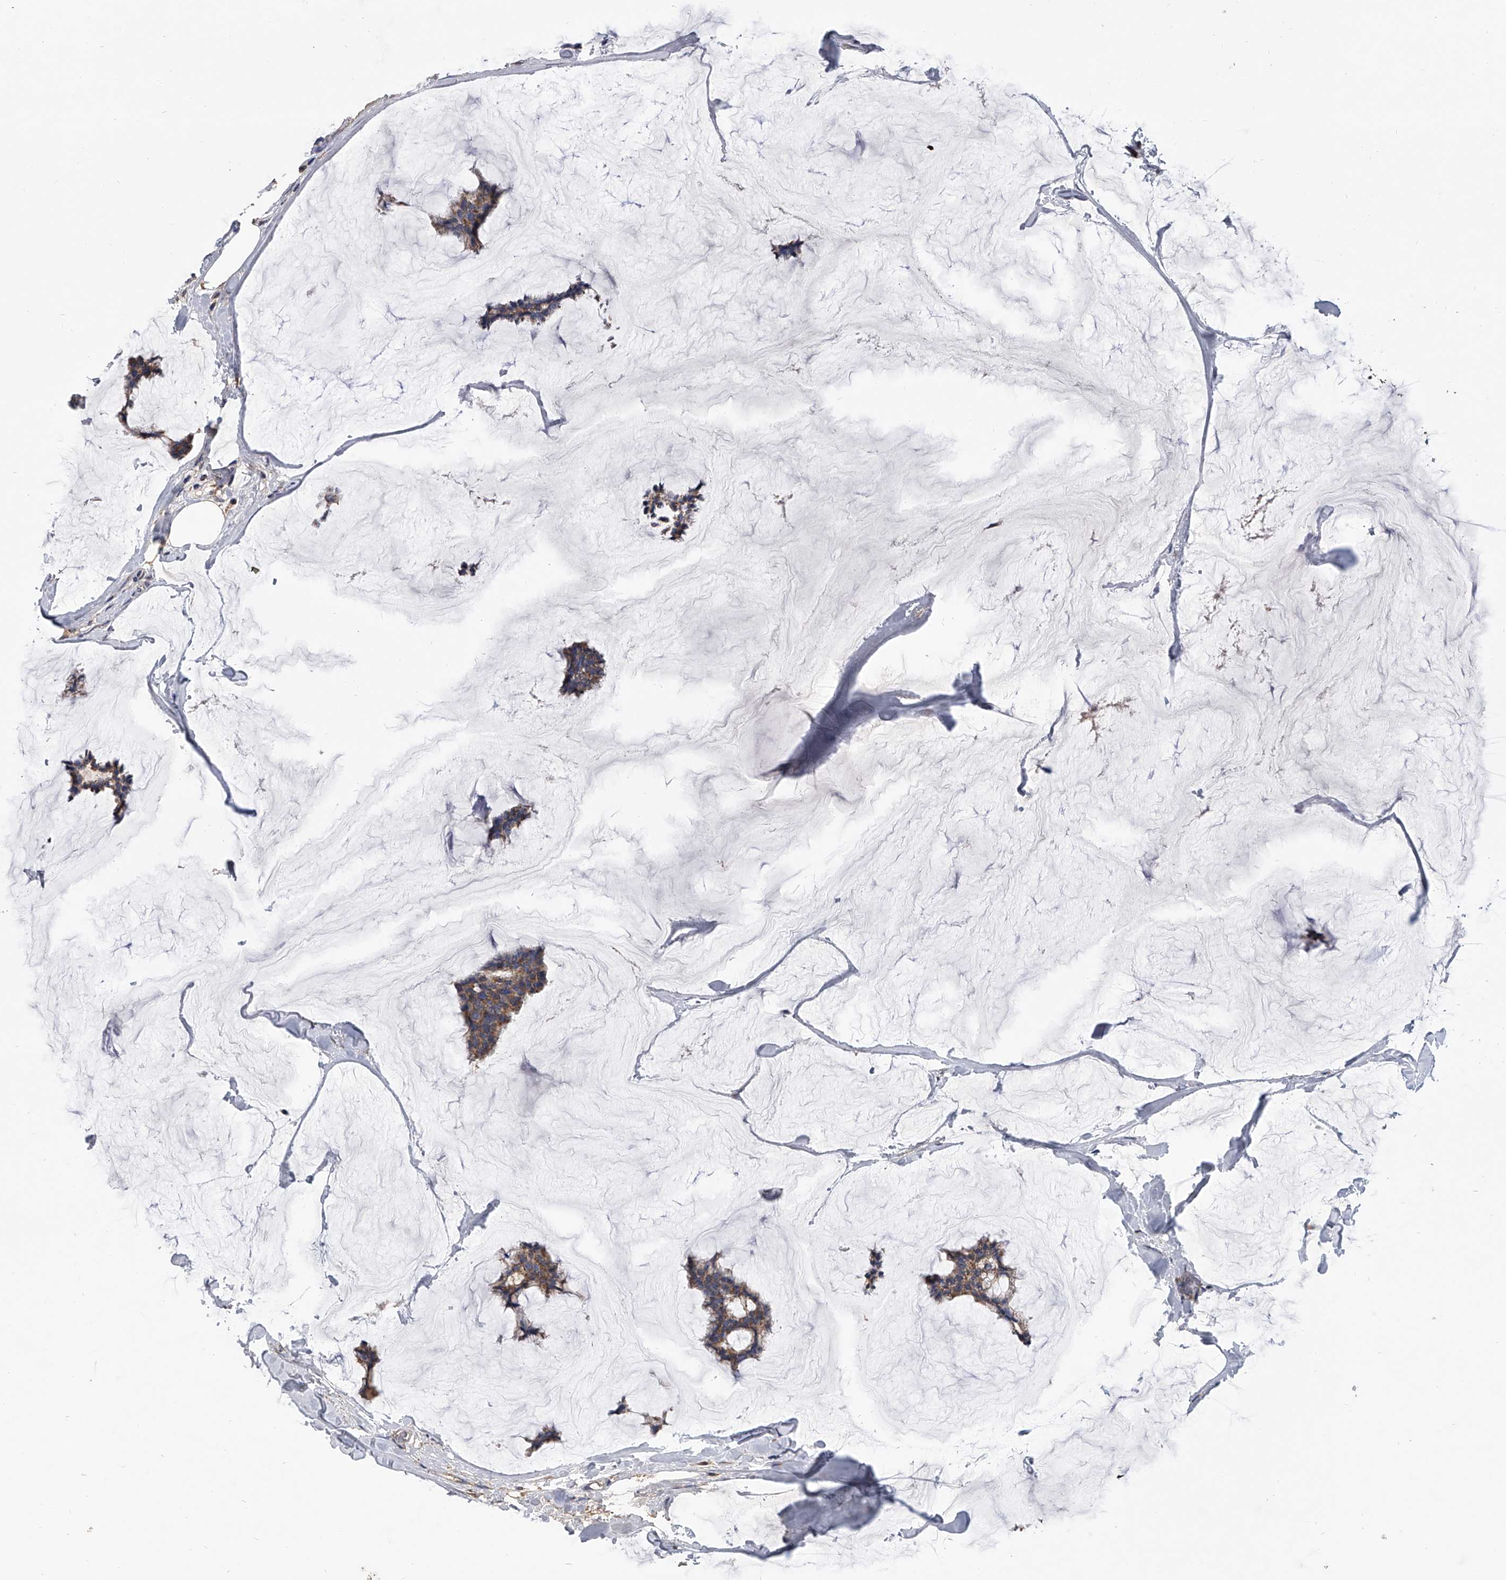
{"staining": {"intensity": "moderate", "quantity": ">75%", "location": "cytoplasmic/membranous"}, "tissue": "breast cancer", "cell_type": "Tumor cells", "image_type": "cancer", "snomed": [{"axis": "morphology", "description": "Duct carcinoma"}, {"axis": "topography", "description": "Breast"}], "caption": "Breast cancer (invasive ductal carcinoma) stained for a protein shows moderate cytoplasmic/membranous positivity in tumor cells. (DAB (3,3'-diaminobenzidine) = brown stain, brightfield microscopy at high magnification).", "gene": "MRPL28", "patient": {"sex": "female", "age": 93}}